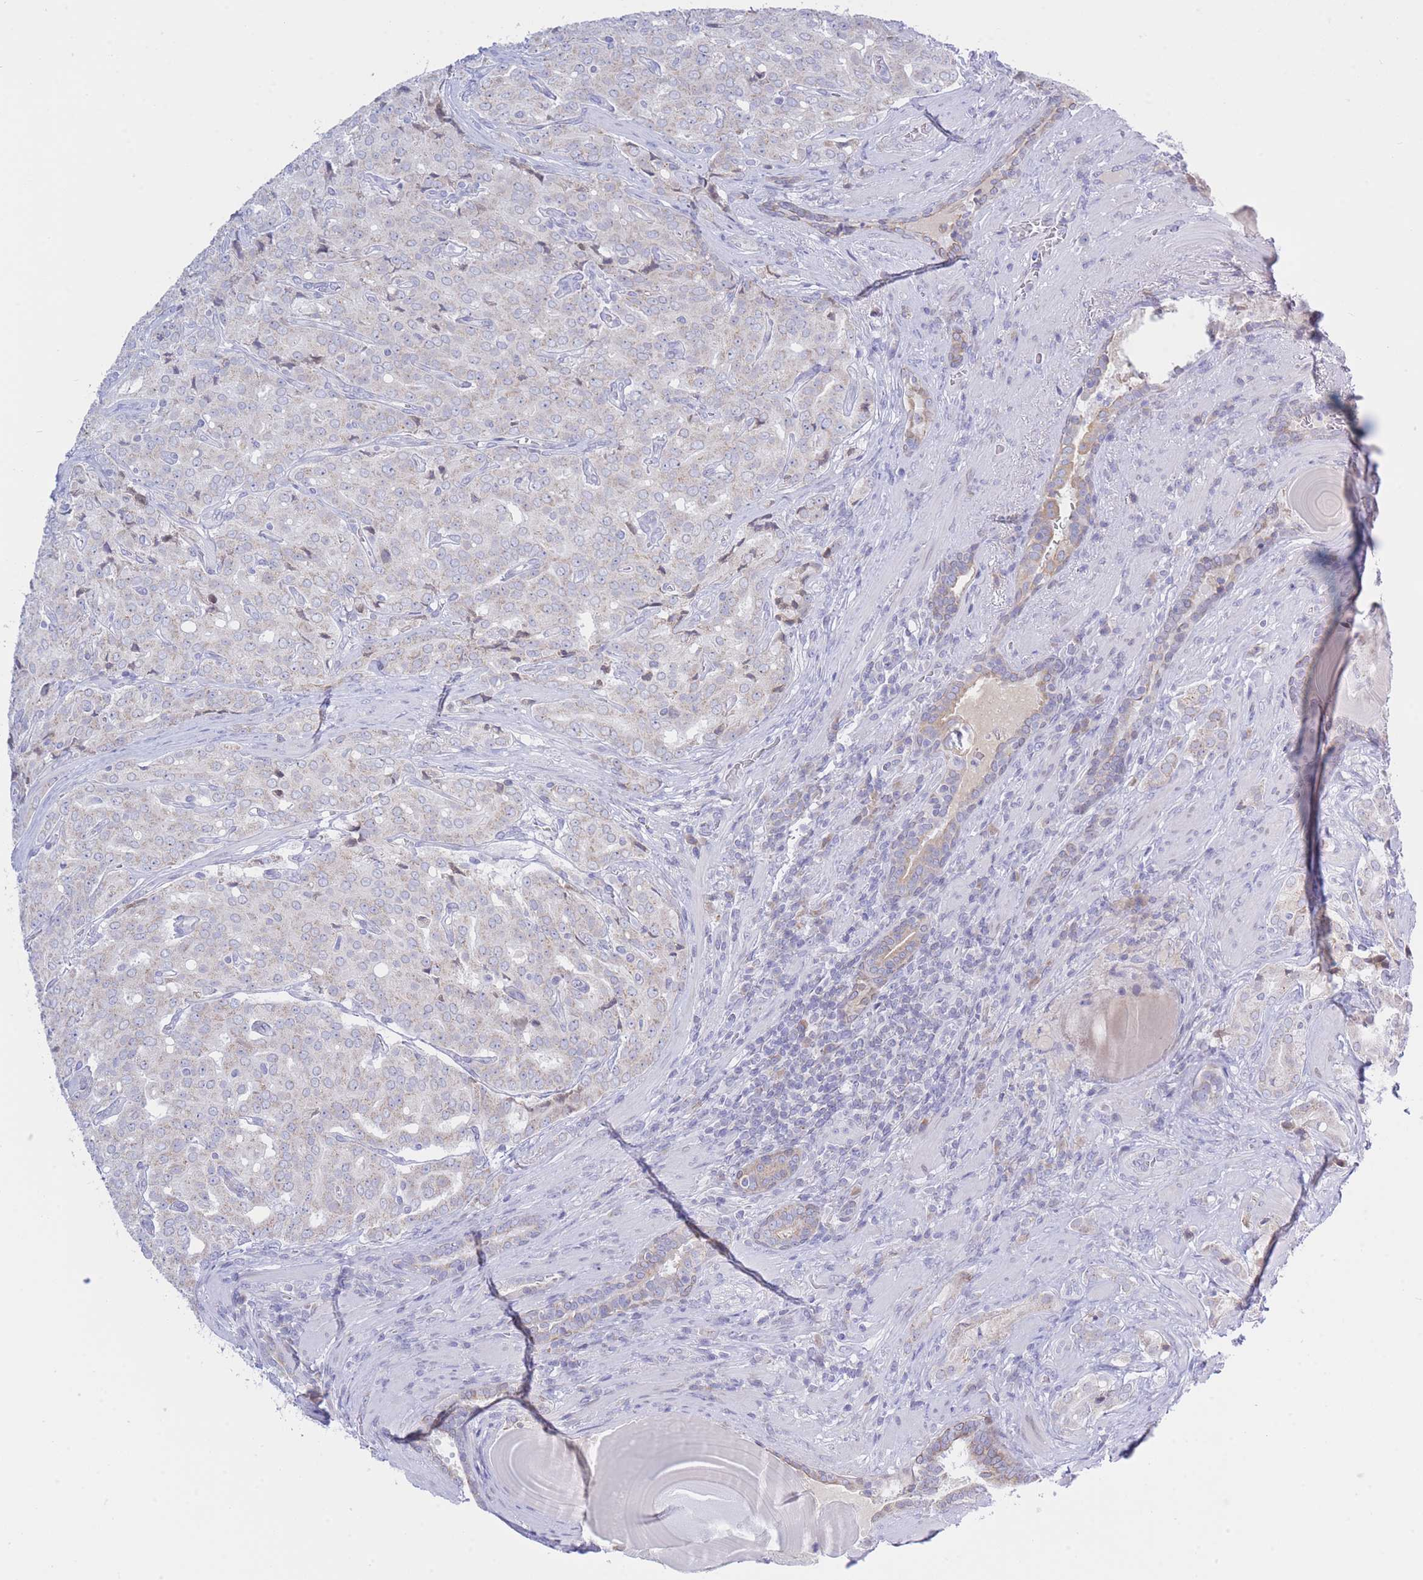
{"staining": {"intensity": "negative", "quantity": "none", "location": "none"}, "tissue": "prostate cancer", "cell_type": "Tumor cells", "image_type": "cancer", "snomed": [{"axis": "morphology", "description": "Adenocarcinoma, High grade"}, {"axis": "topography", "description": "Prostate"}], "caption": "Immunohistochemistry (IHC) micrograph of prostate cancer (adenocarcinoma (high-grade)) stained for a protein (brown), which demonstrates no expression in tumor cells.", "gene": "NANP", "patient": {"sex": "male", "age": 68}}